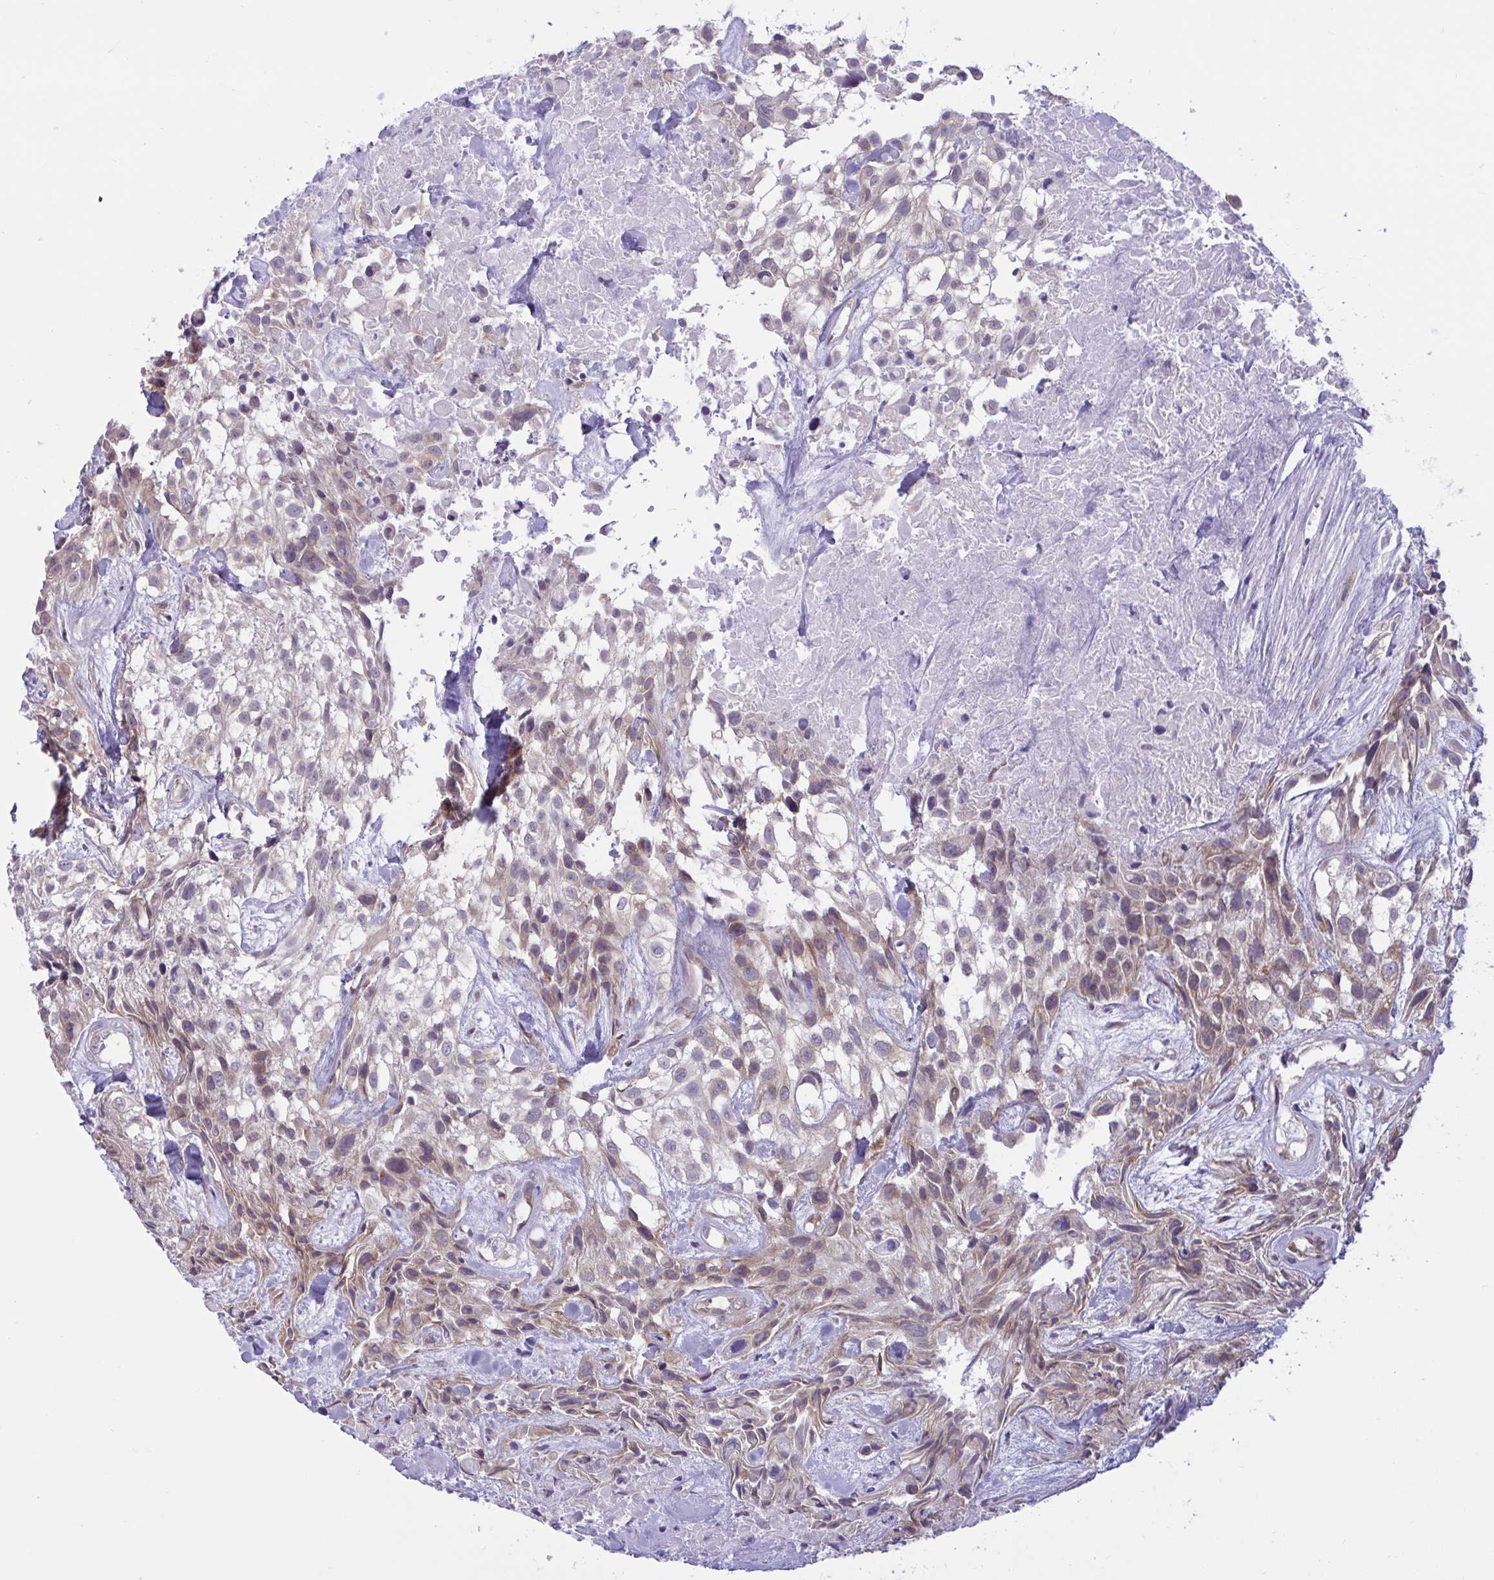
{"staining": {"intensity": "weak", "quantity": "25%-75%", "location": "cytoplasmic/membranous"}, "tissue": "urothelial cancer", "cell_type": "Tumor cells", "image_type": "cancer", "snomed": [{"axis": "morphology", "description": "Urothelial carcinoma, High grade"}, {"axis": "topography", "description": "Urinary bladder"}], "caption": "A brown stain labels weak cytoplasmic/membranous staining of a protein in urothelial cancer tumor cells.", "gene": "CAMLG", "patient": {"sex": "male", "age": 56}}